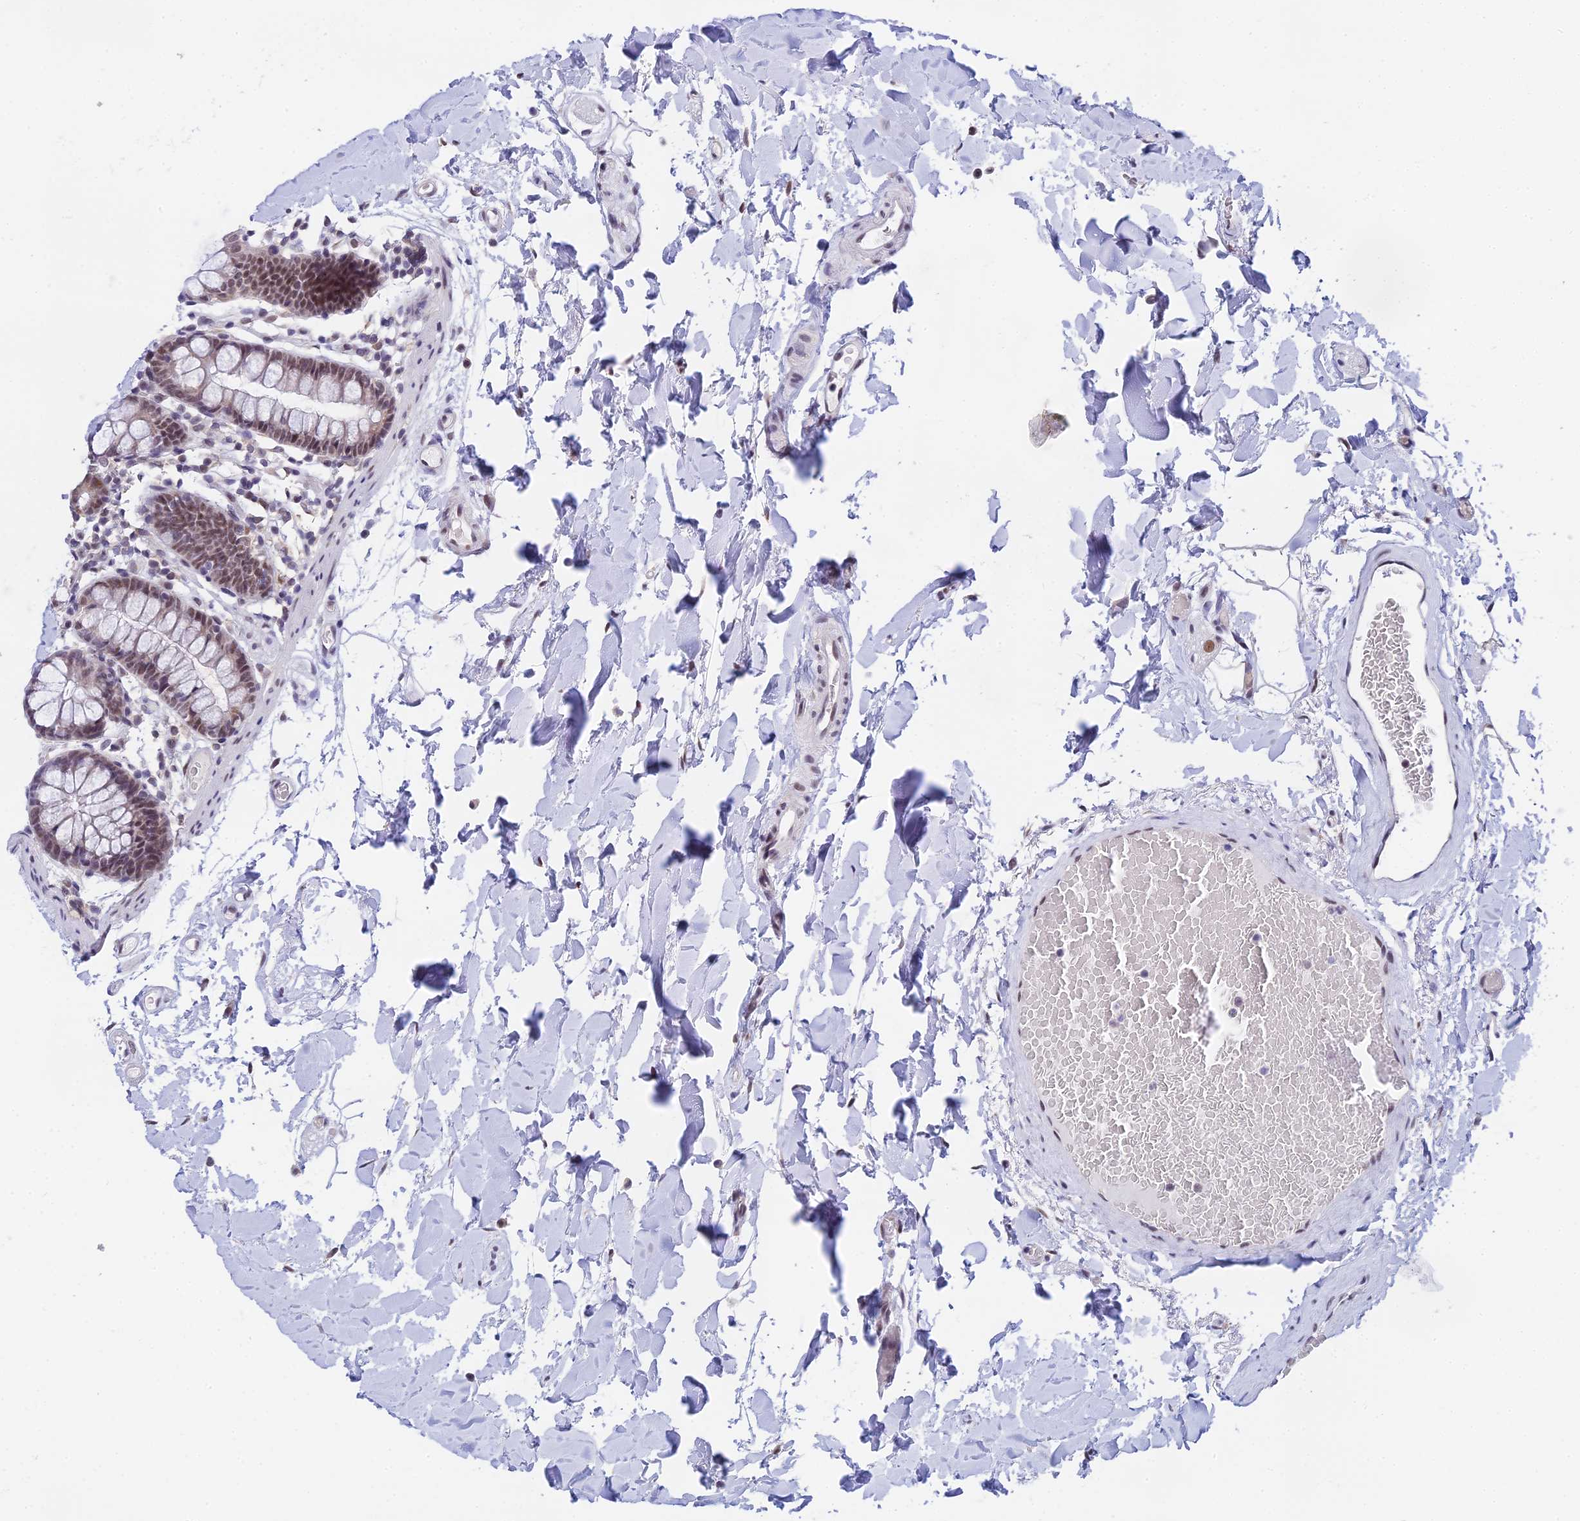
{"staining": {"intensity": "moderate", "quantity": ">75%", "location": "nuclear"}, "tissue": "colon", "cell_type": "Endothelial cells", "image_type": "normal", "snomed": [{"axis": "morphology", "description": "Normal tissue, NOS"}, {"axis": "topography", "description": "Colon"}], "caption": "IHC histopathology image of unremarkable colon stained for a protein (brown), which demonstrates medium levels of moderate nuclear expression in about >75% of endothelial cells.", "gene": "C2orf49", "patient": {"sex": "male", "age": 75}}